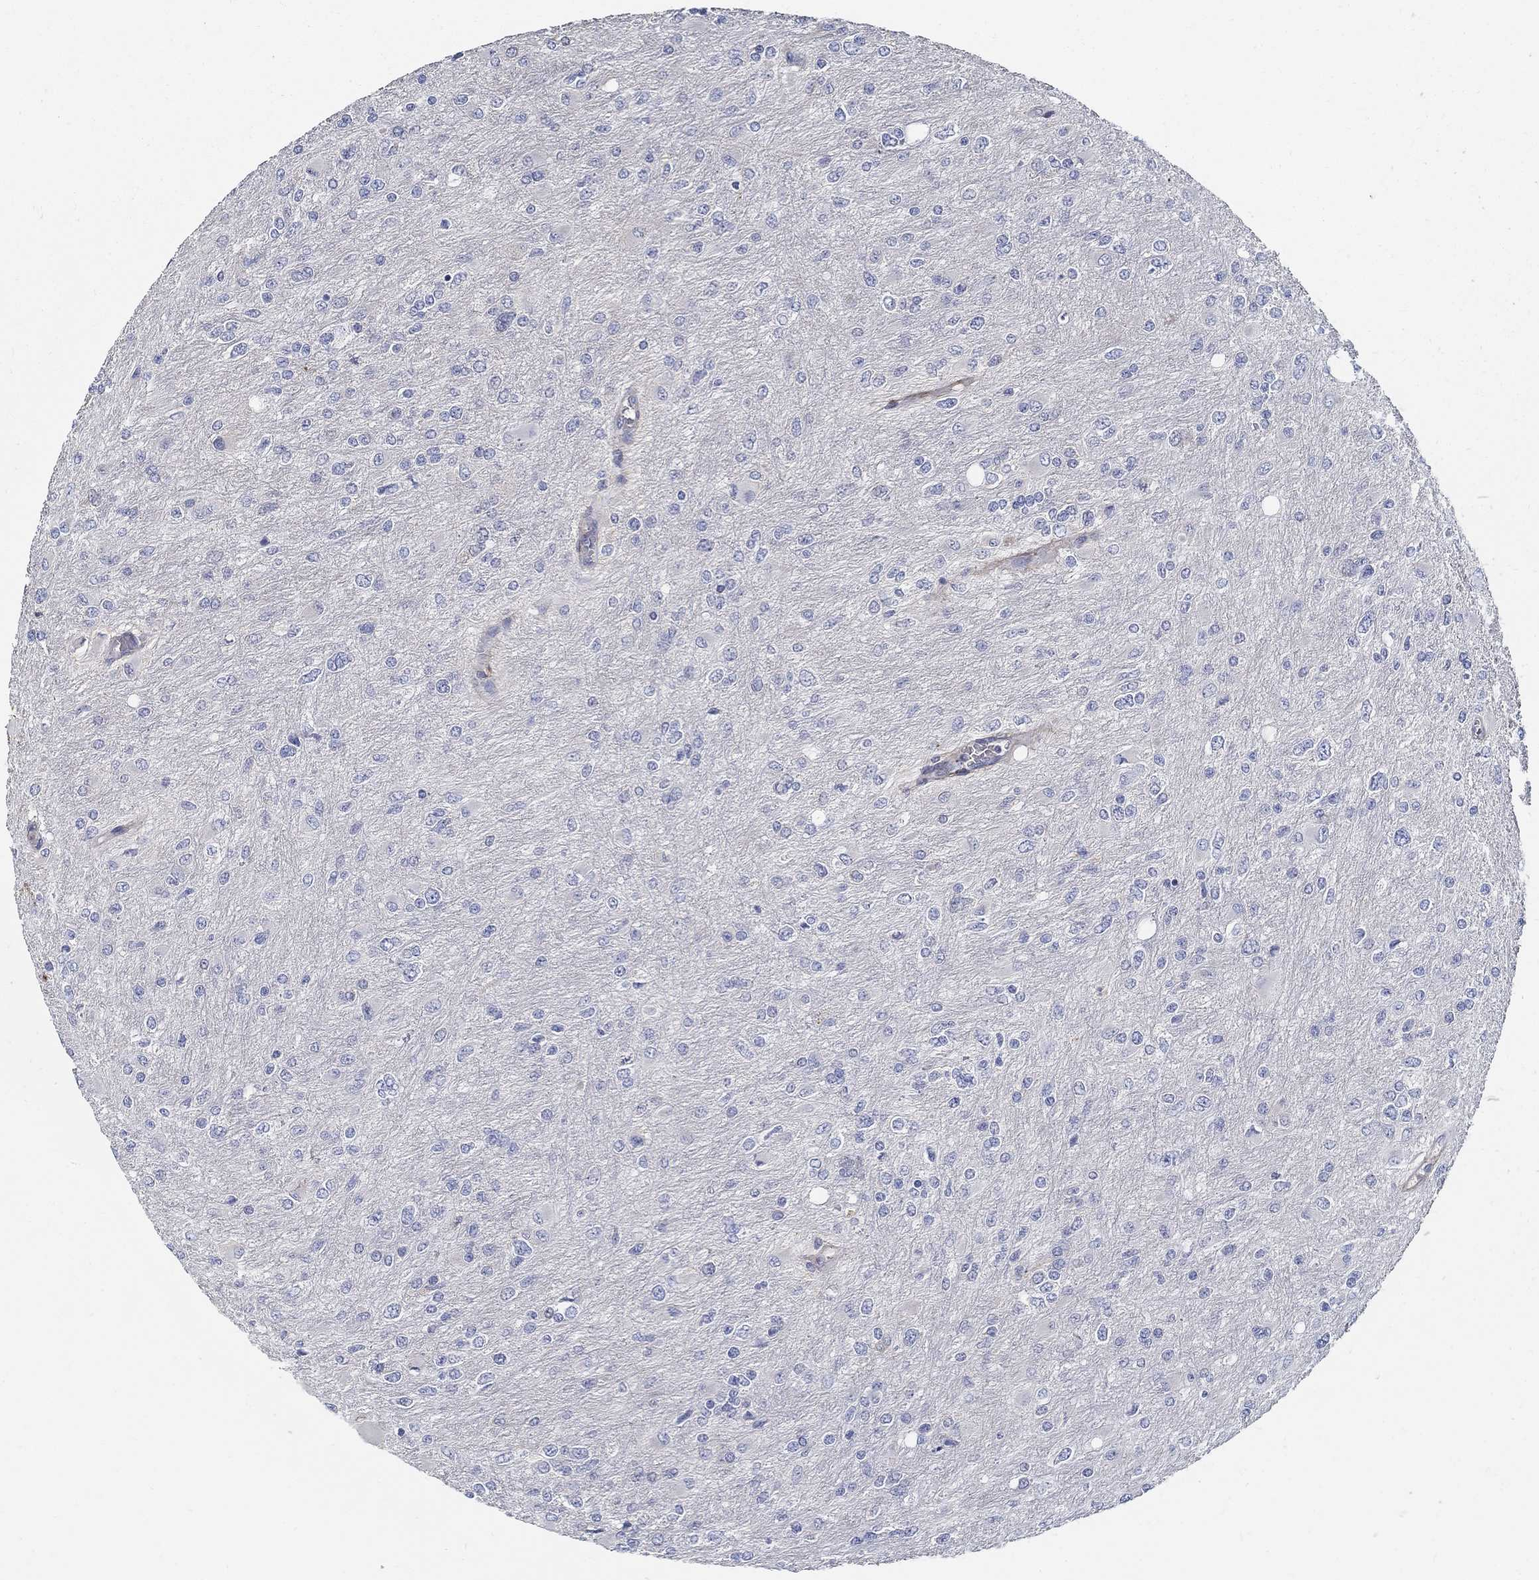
{"staining": {"intensity": "negative", "quantity": "none", "location": "none"}, "tissue": "glioma", "cell_type": "Tumor cells", "image_type": "cancer", "snomed": [{"axis": "morphology", "description": "Glioma, malignant, High grade"}, {"axis": "topography", "description": "Cerebral cortex"}], "caption": "This micrograph is of glioma stained with IHC to label a protein in brown with the nuclei are counter-stained blue. There is no staining in tumor cells.", "gene": "TGFBI", "patient": {"sex": "female", "age": 36}}